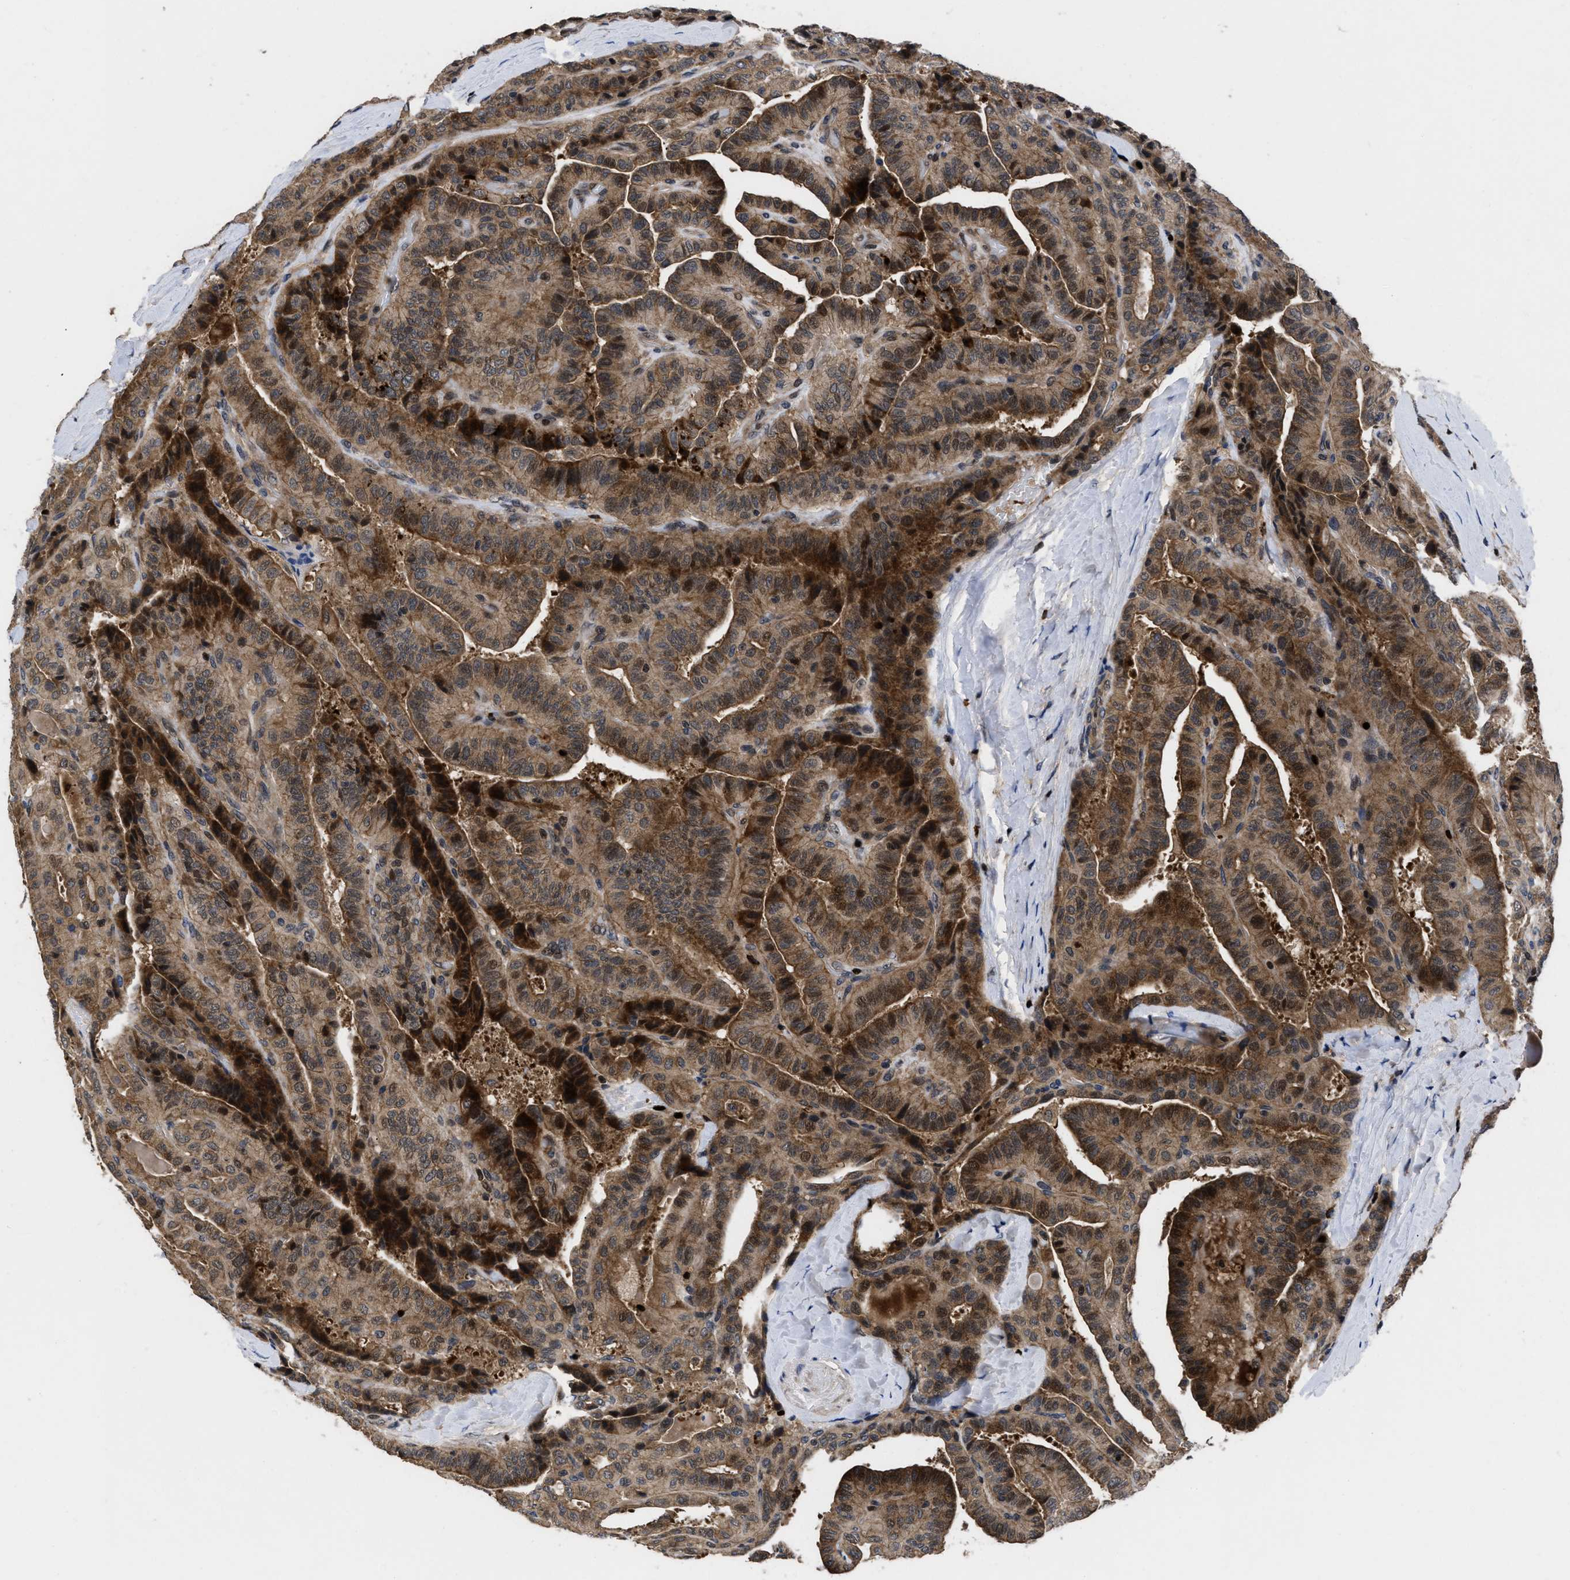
{"staining": {"intensity": "strong", "quantity": ">75%", "location": "cytoplasmic/membranous,nuclear"}, "tissue": "thyroid cancer", "cell_type": "Tumor cells", "image_type": "cancer", "snomed": [{"axis": "morphology", "description": "Papillary adenocarcinoma, NOS"}, {"axis": "topography", "description": "Thyroid gland"}], "caption": "A high amount of strong cytoplasmic/membranous and nuclear positivity is present in about >75% of tumor cells in thyroid papillary adenocarcinoma tissue.", "gene": "FAM200A", "patient": {"sex": "male", "age": 77}}